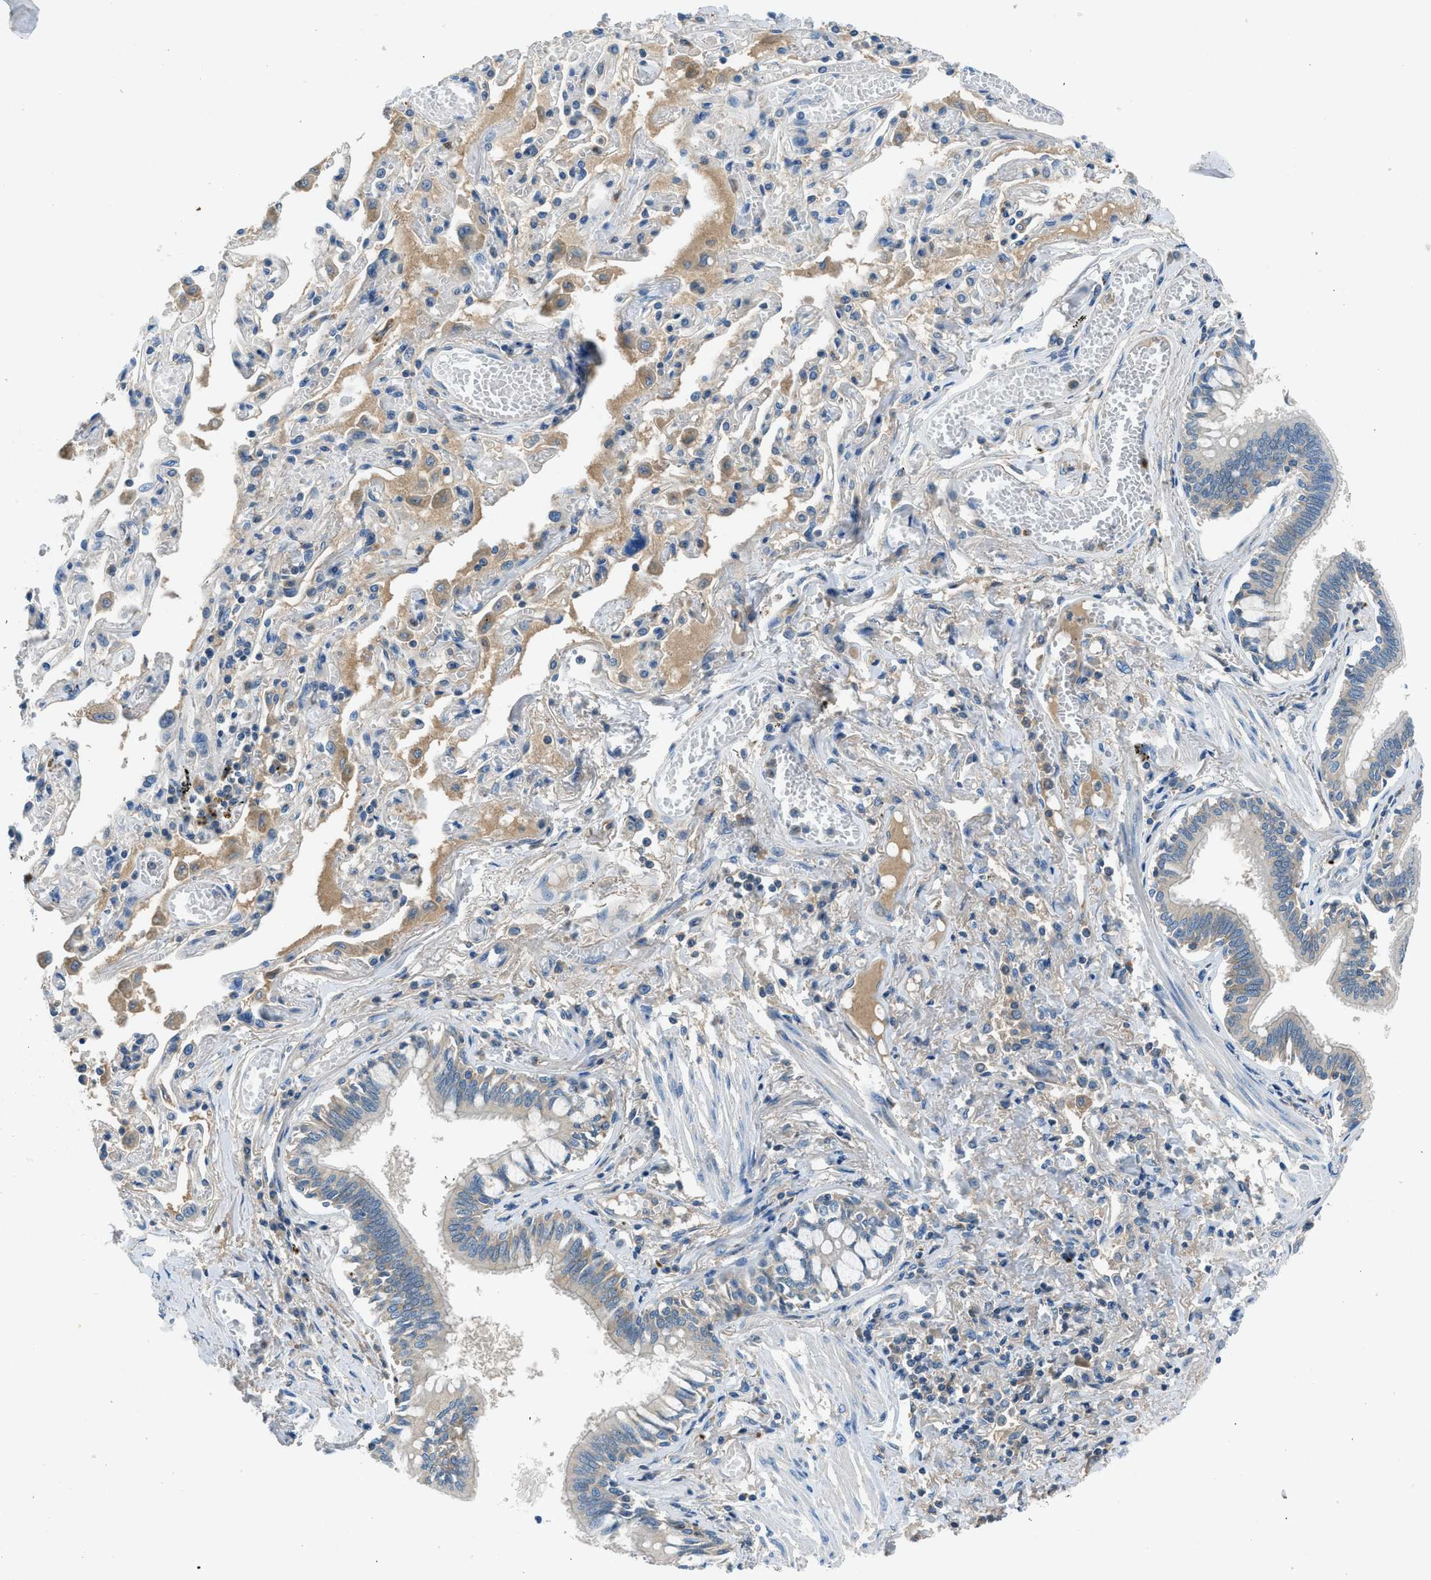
{"staining": {"intensity": "weak", "quantity": "25%-75%", "location": "cytoplasmic/membranous"}, "tissue": "bronchus", "cell_type": "Respiratory epithelial cells", "image_type": "normal", "snomed": [{"axis": "morphology", "description": "Normal tissue, NOS"}, {"axis": "morphology", "description": "Inflammation, NOS"}, {"axis": "topography", "description": "Cartilage tissue"}, {"axis": "topography", "description": "Lung"}], "caption": "Bronchus stained with immunohistochemistry (IHC) shows weak cytoplasmic/membranous positivity in about 25%-75% of respiratory epithelial cells.", "gene": "BMP1", "patient": {"sex": "male", "age": 71}}